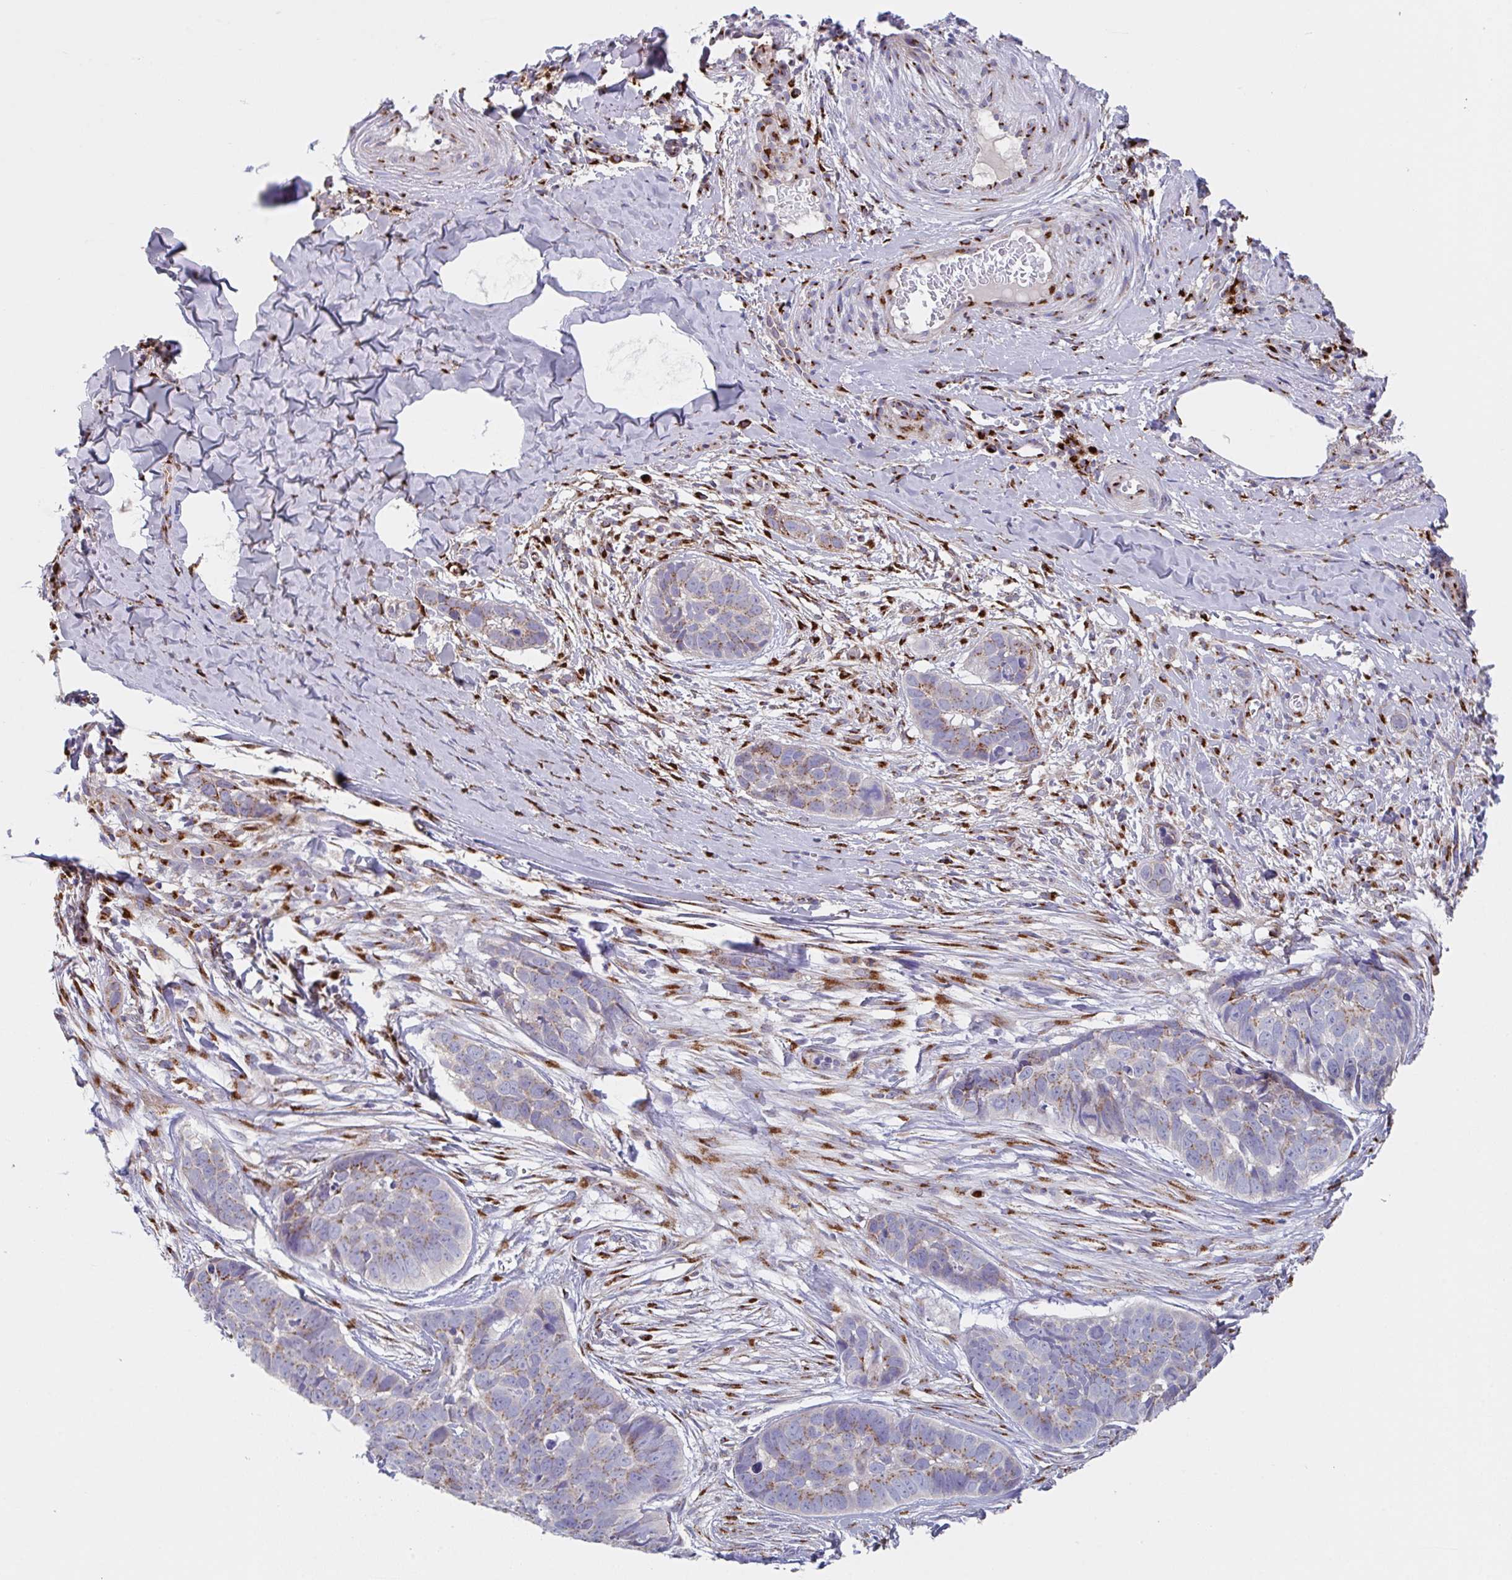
{"staining": {"intensity": "moderate", "quantity": "25%-75%", "location": "cytoplasmic/membranous"}, "tissue": "skin cancer", "cell_type": "Tumor cells", "image_type": "cancer", "snomed": [{"axis": "morphology", "description": "Basal cell carcinoma"}, {"axis": "topography", "description": "Skin"}], "caption": "DAB (3,3'-diaminobenzidine) immunohistochemical staining of skin cancer displays moderate cytoplasmic/membranous protein expression in approximately 25%-75% of tumor cells.", "gene": "PROSER3", "patient": {"sex": "female", "age": 82}}